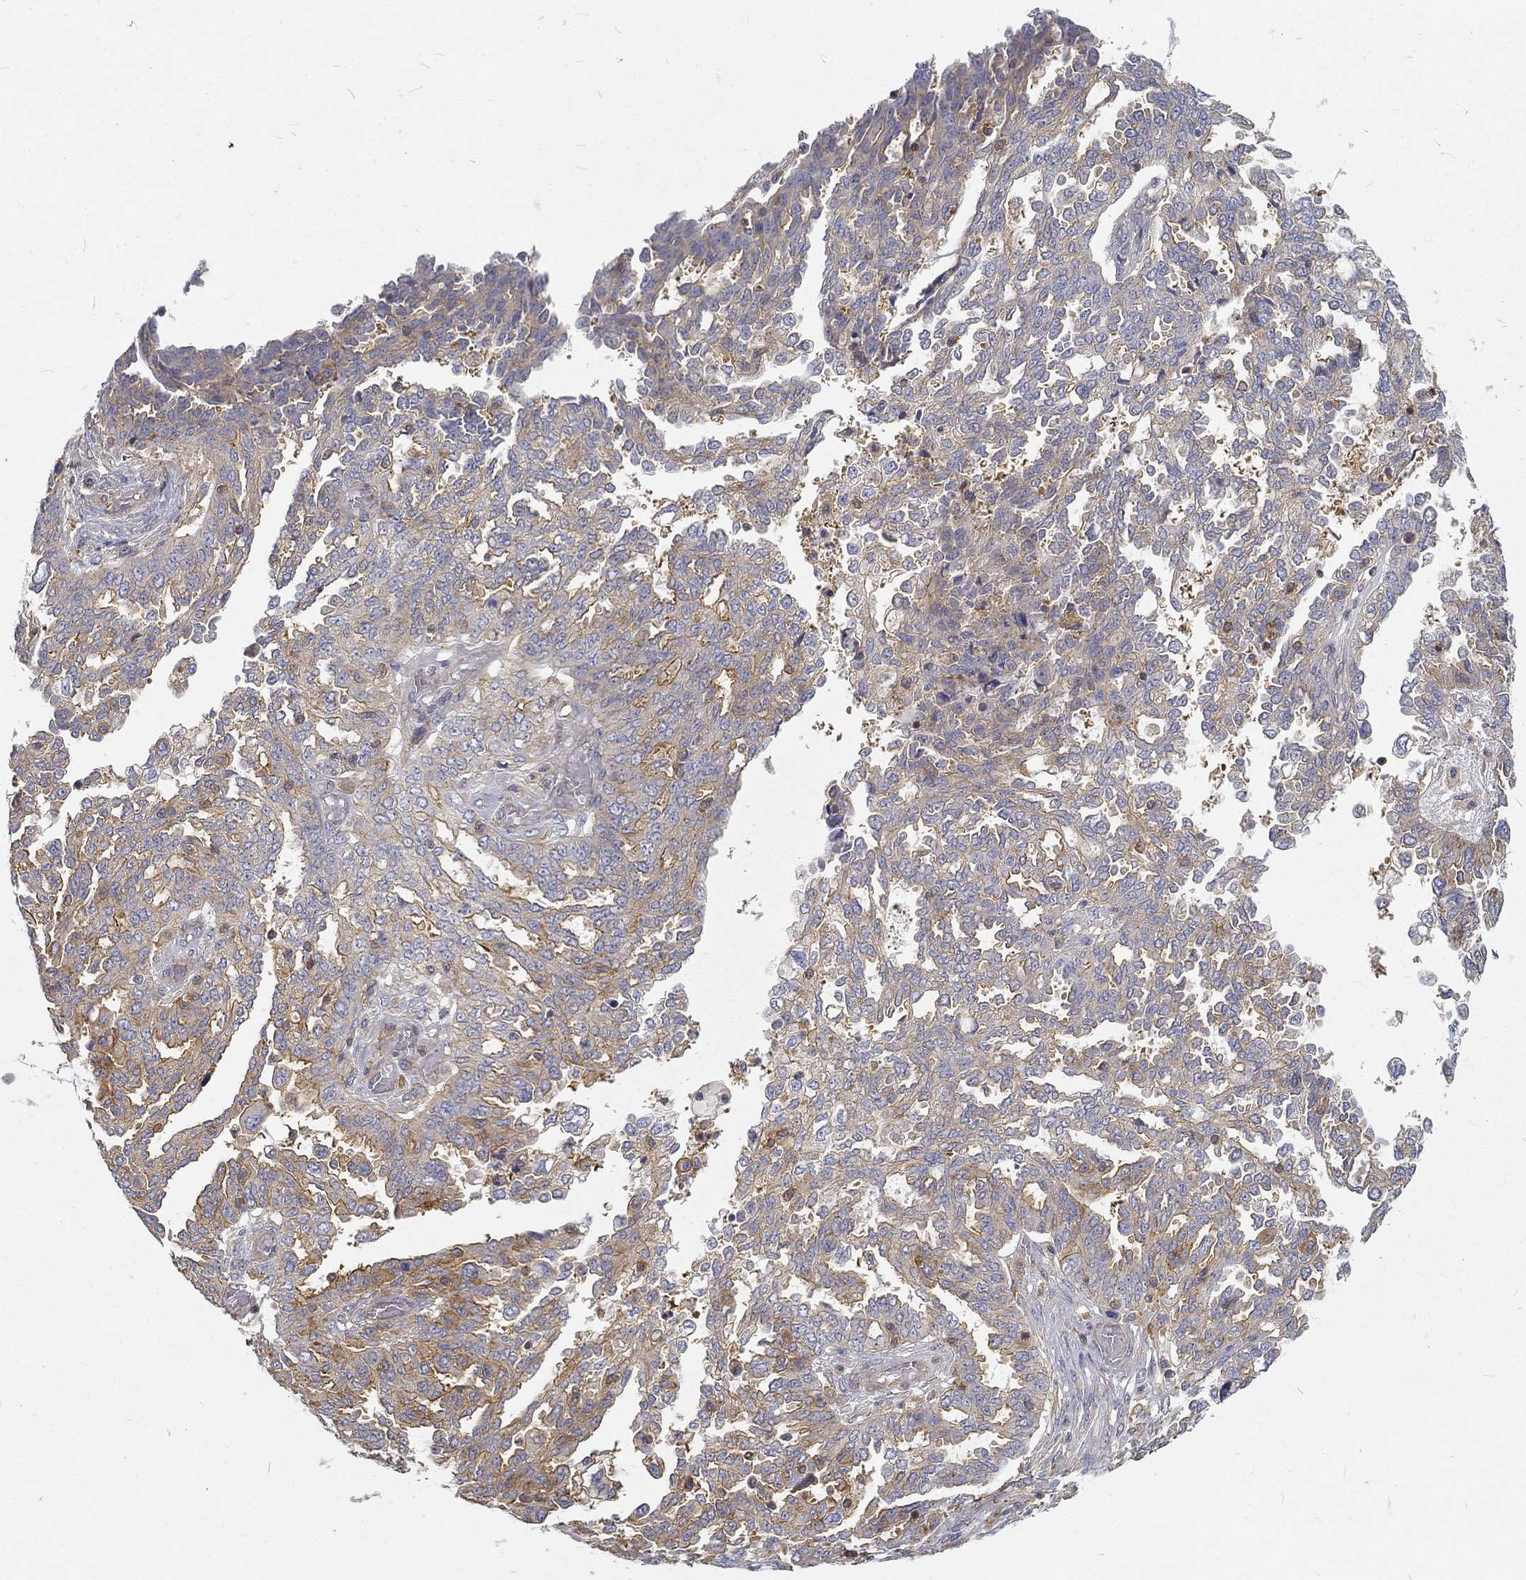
{"staining": {"intensity": "moderate", "quantity": "25%-75%", "location": "cytoplasmic/membranous"}, "tissue": "ovarian cancer", "cell_type": "Tumor cells", "image_type": "cancer", "snomed": [{"axis": "morphology", "description": "Cystadenocarcinoma, serous, NOS"}, {"axis": "topography", "description": "Ovary"}], "caption": "Moderate cytoplasmic/membranous protein staining is present in about 25%-75% of tumor cells in serous cystadenocarcinoma (ovarian). The staining is performed using DAB brown chromogen to label protein expression. The nuclei are counter-stained blue using hematoxylin.", "gene": "MTMR11", "patient": {"sex": "female", "age": 67}}